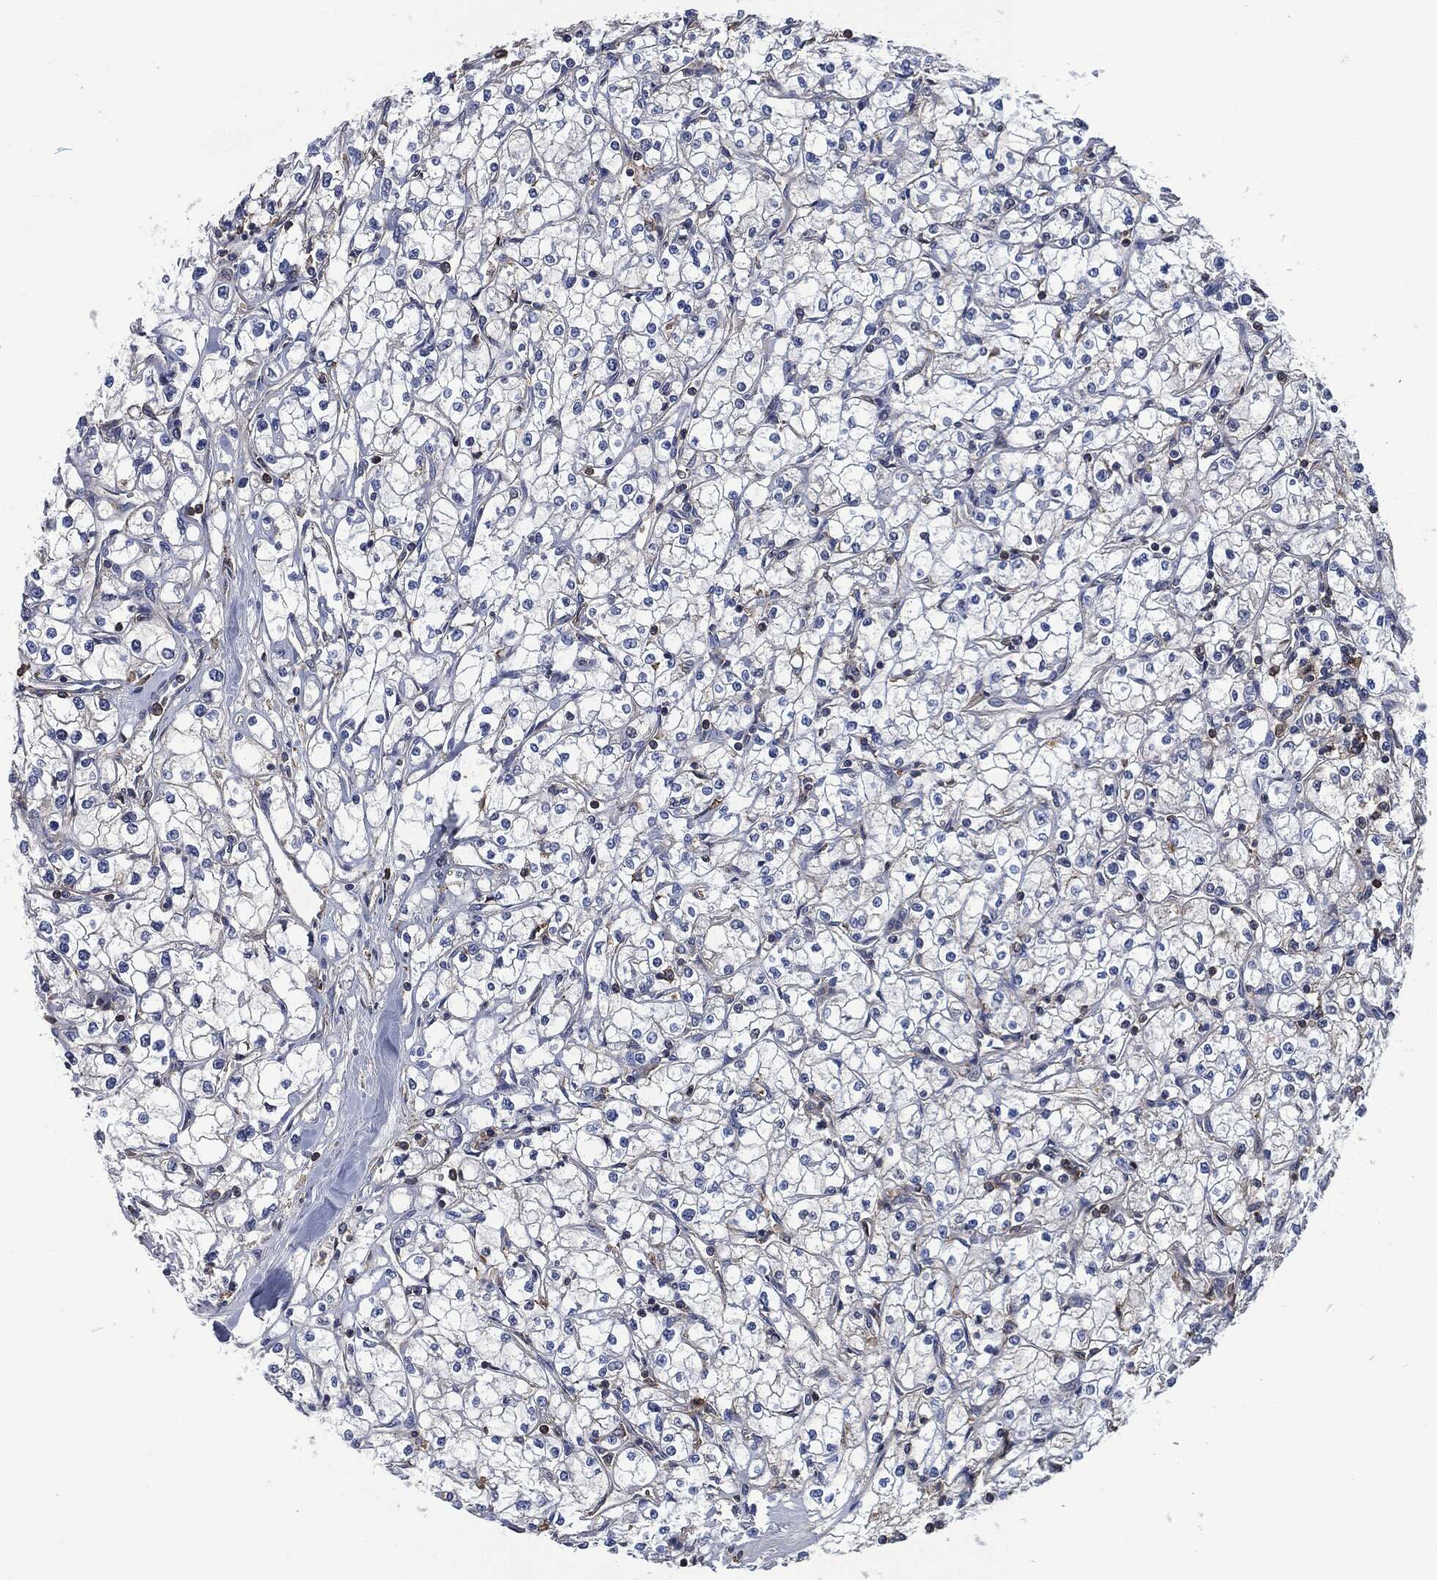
{"staining": {"intensity": "negative", "quantity": "none", "location": "none"}, "tissue": "renal cancer", "cell_type": "Tumor cells", "image_type": "cancer", "snomed": [{"axis": "morphology", "description": "Adenocarcinoma, NOS"}, {"axis": "topography", "description": "Kidney"}], "caption": "Protein analysis of renal adenocarcinoma reveals no significant positivity in tumor cells. Brightfield microscopy of immunohistochemistry (IHC) stained with DAB (brown) and hematoxylin (blue), captured at high magnification.", "gene": "LGALS9", "patient": {"sex": "male", "age": 67}}